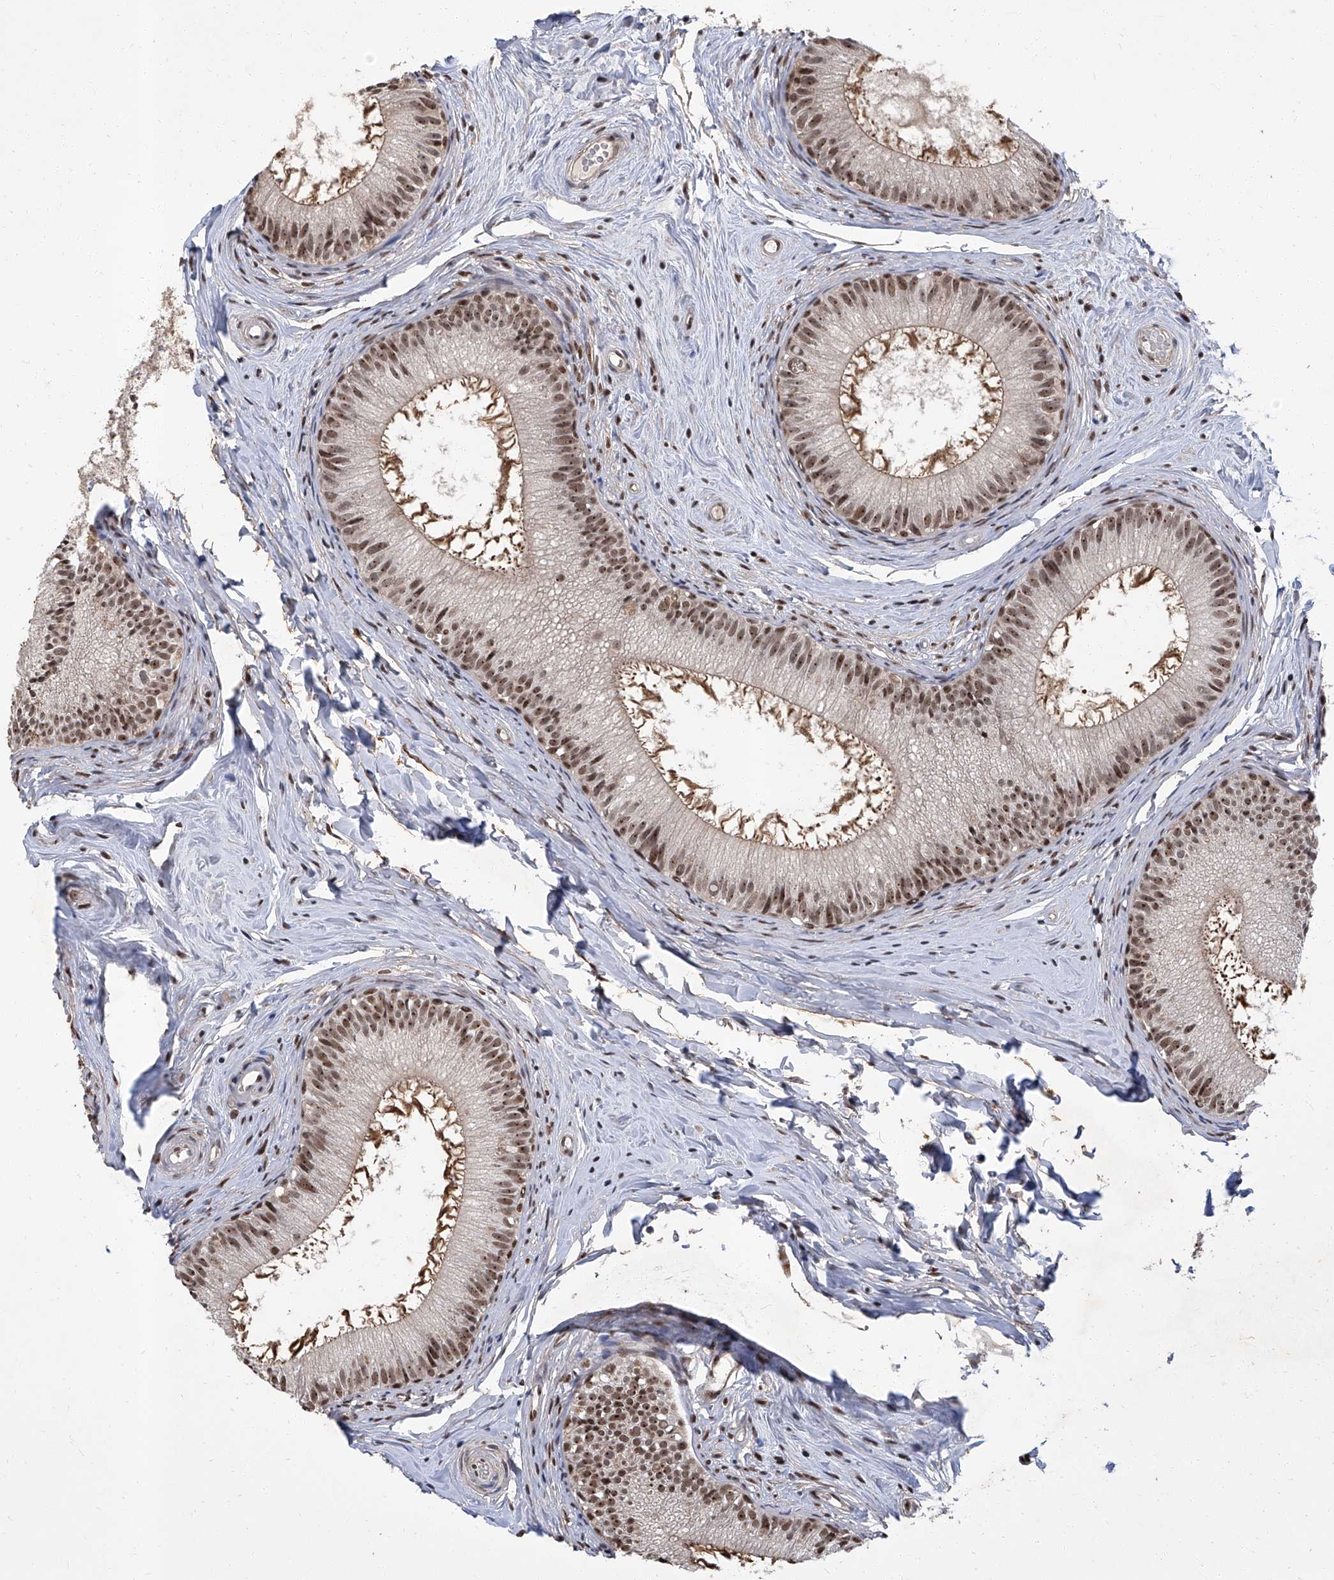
{"staining": {"intensity": "moderate", "quantity": ">75%", "location": "cytoplasmic/membranous,nuclear"}, "tissue": "epididymis", "cell_type": "Glandular cells", "image_type": "normal", "snomed": [{"axis": "morphology", "description": "Normal tissue, NOS"}, {"axis": "topography", "description": "Epididymis"}], "caption": "Glandular cells demonstrate medium levels of moderate cytoplasmic/membranous,nuclear staining in approximately >75% of cells in benign human epididymis.", "gene": "CMTR1", "patient": {"sex": "male", "age": 34}}